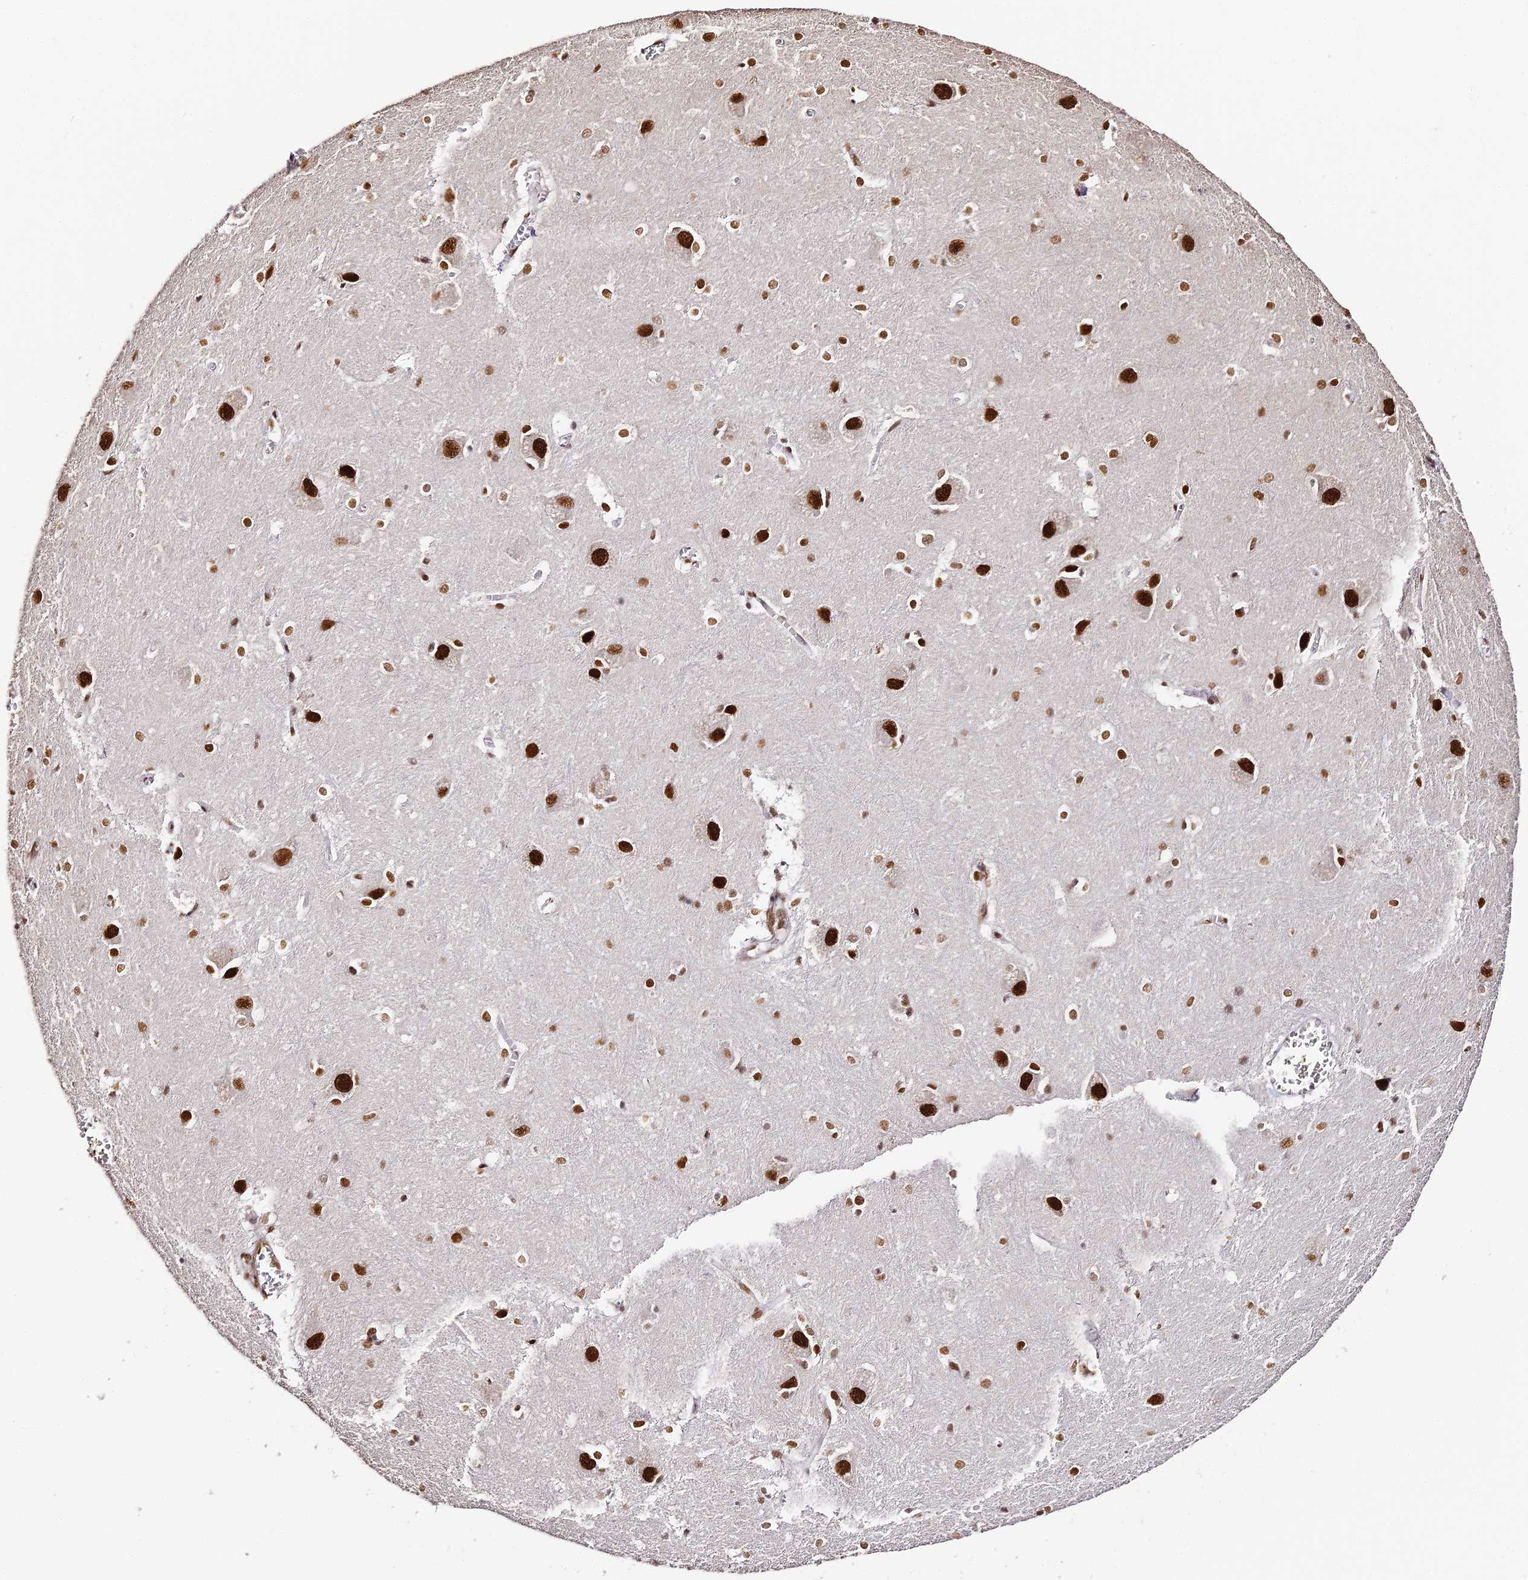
{"staining": {"intensity": "strong", "quantity": ">75%", "location": "nuclear"}, "tissue": "caudate", "cell_type": "Glial cells", "image_type": "normal", "snomed": [{"axis": "morphology", "description": "Normal tissue, NOS"}, {"axis": "topography", "description": "Lateral ventricle wall"}], "caption": "This histopathology image shows immunohistochemistry staining of normal human caudate, with high strong nuclear staining in approximately >75% of glial cells.", "gene": "HNRNPA1", "patient": {"sex": "male", "age": 37}}